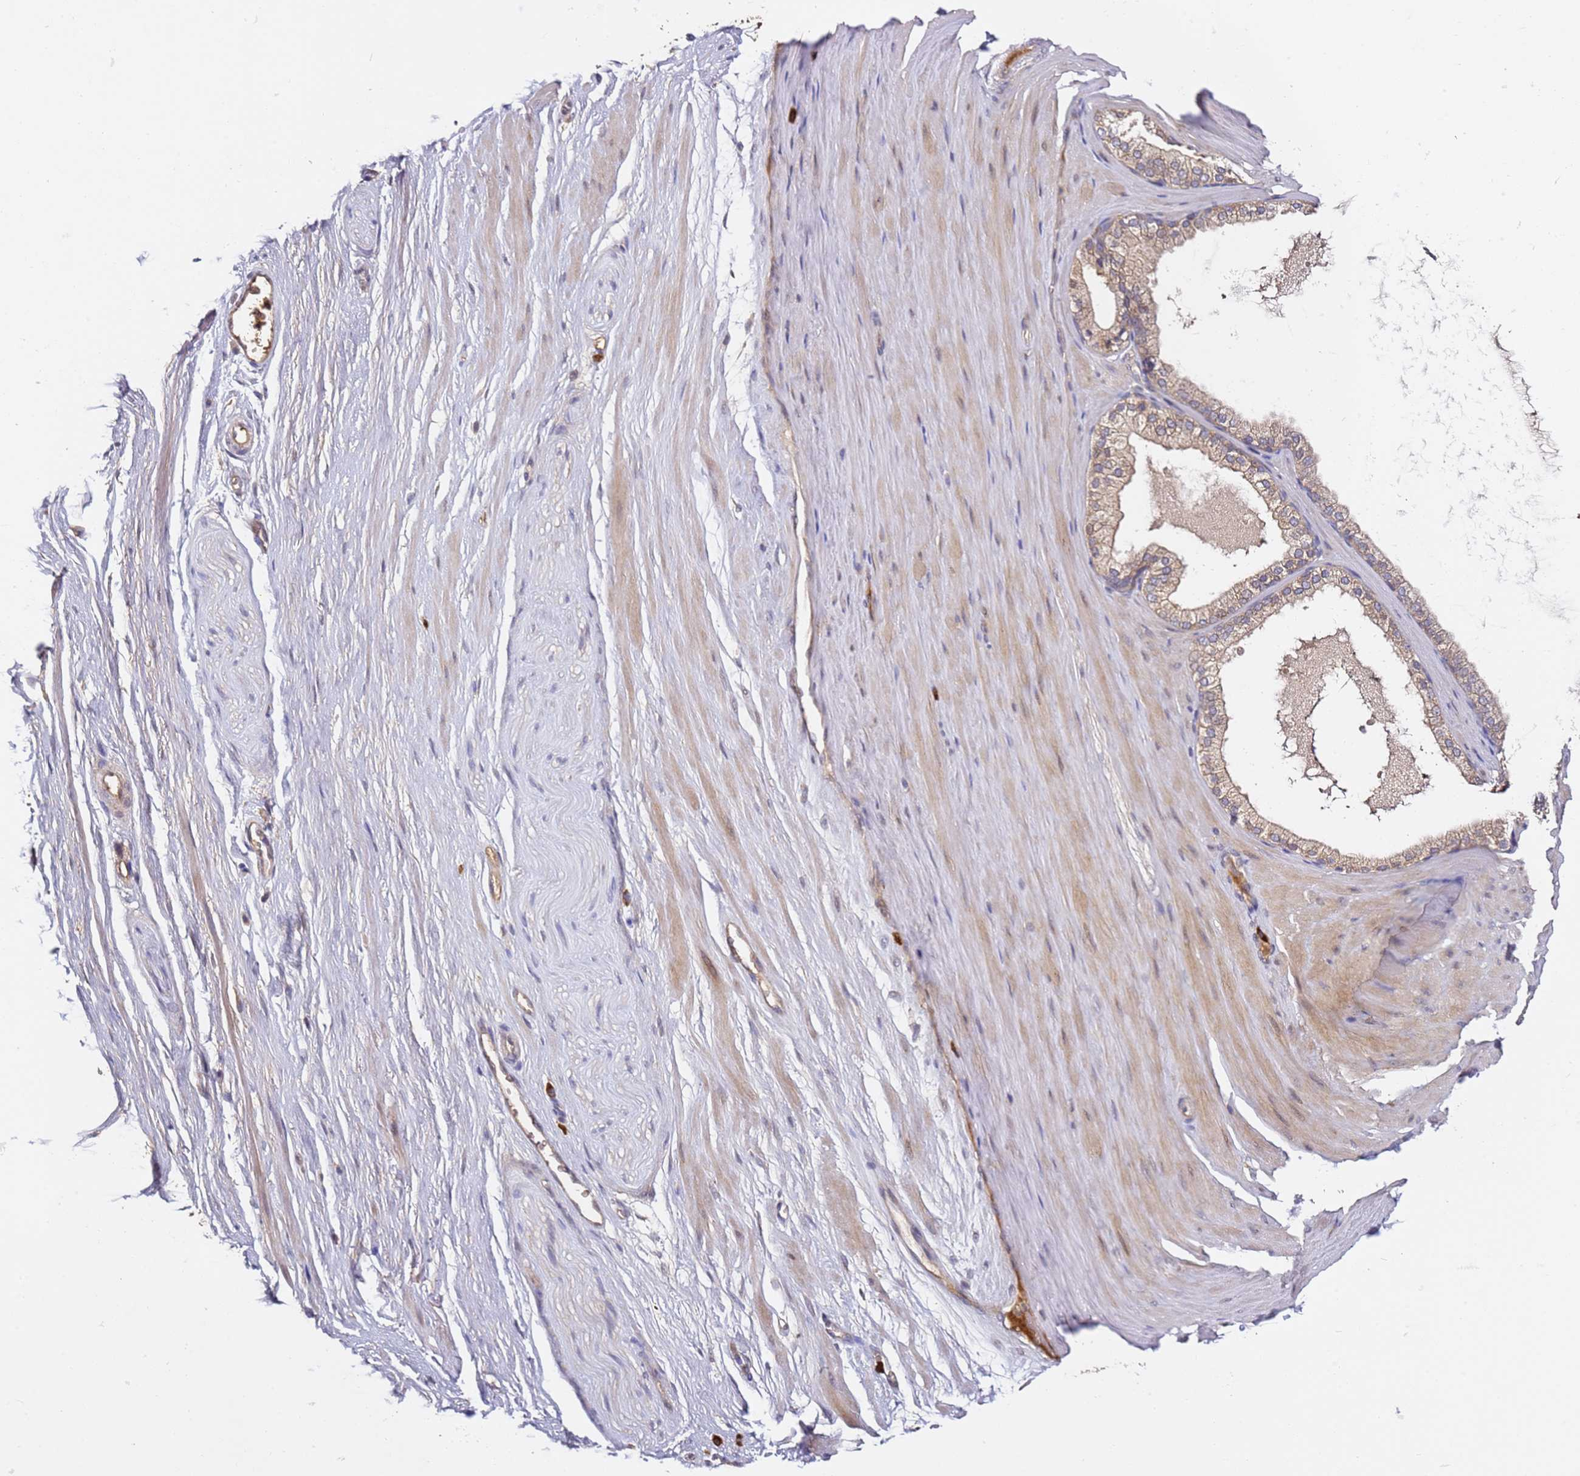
{"staining": {"intensity": "moderate", "quantity": ">75%", "location": "cytoplasmic/membranous"}, "tissue": "adipose tissue", "cell_type": "Adipocytes", "image_type": "normal", "snomed": [{"axis": "morphology", "description": "Normal tissue, NOS"}, {"axis": "morphology", "description": "Adenocarcinoma, Low grade"}, {"axis": "topography", "description": "Prostate"}, {"axis": "topography", "description": "Peripheral nerve tissue"}], "caption": "The micrograph demonstrates immunohistochemical staining of unremarkable adipose tissue. There is moderate cytoplasmic/membranous positivity is identified in approximately >75% of adipocytes. (DAB = brown stain, brightfield microscopy at high magnification).", "gene": "OSBPL2", "patient": {"sex": "male", "age": 63}}